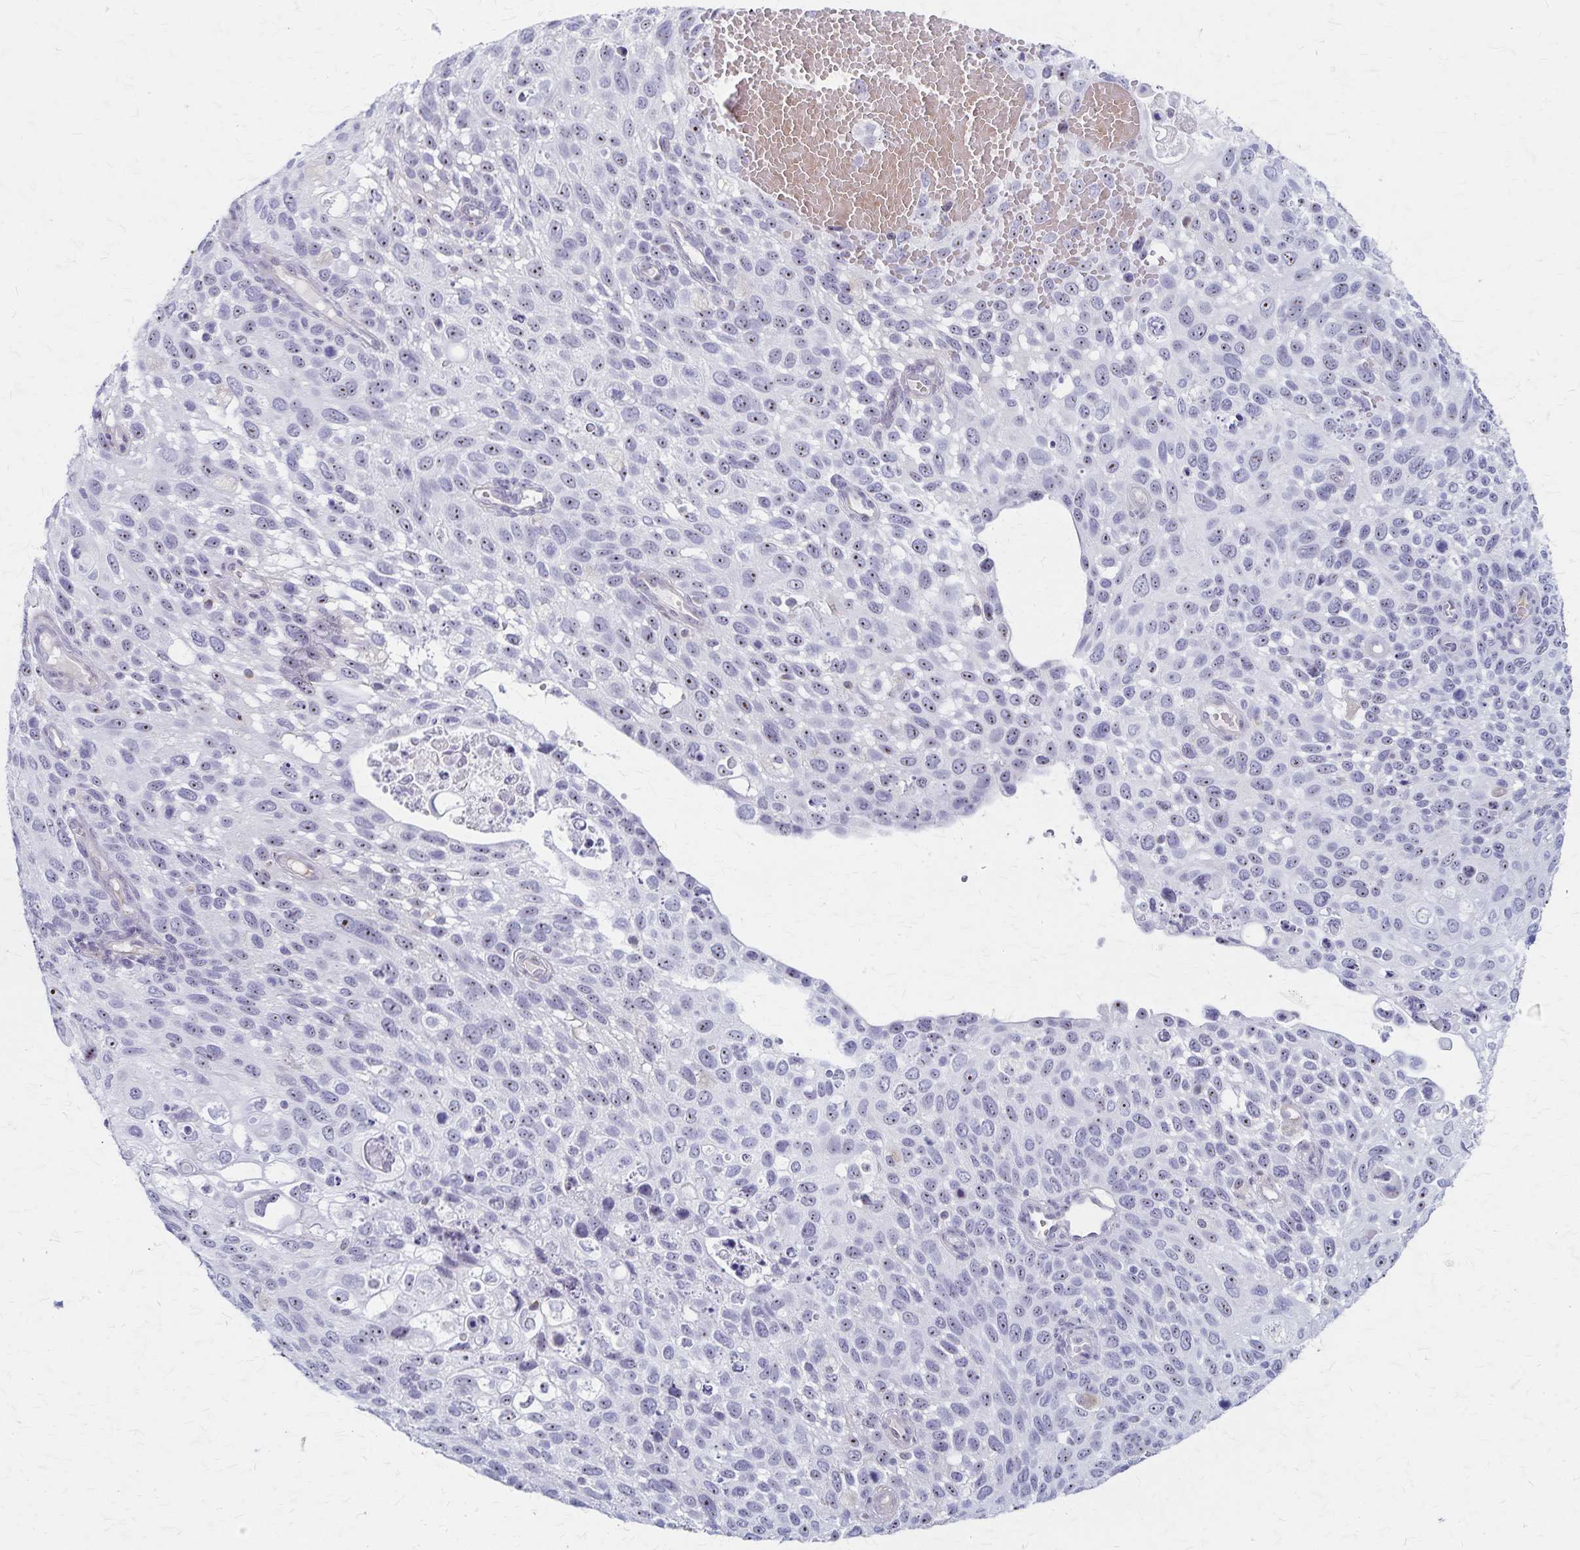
{"staining": {"intensity": "weak", "quantity": "25%-75%", "location": "nuclear"}, "tissue": "cervical cancer", "cell_type": "Tumor cells", "image_type": "cancer", "snomed": [{"axis": "morphology", "description": "Squamous cell carcinoma, NOS"}, {"axis": "topography", "description": "Cervix"}], "caption": "An image of cervical squamous cell carcinoma stained for a protein reveals weak nuclear brown staining in tumor cells.", "gene": "DLK2", "patient": {"sex": "female", "age": 70}}